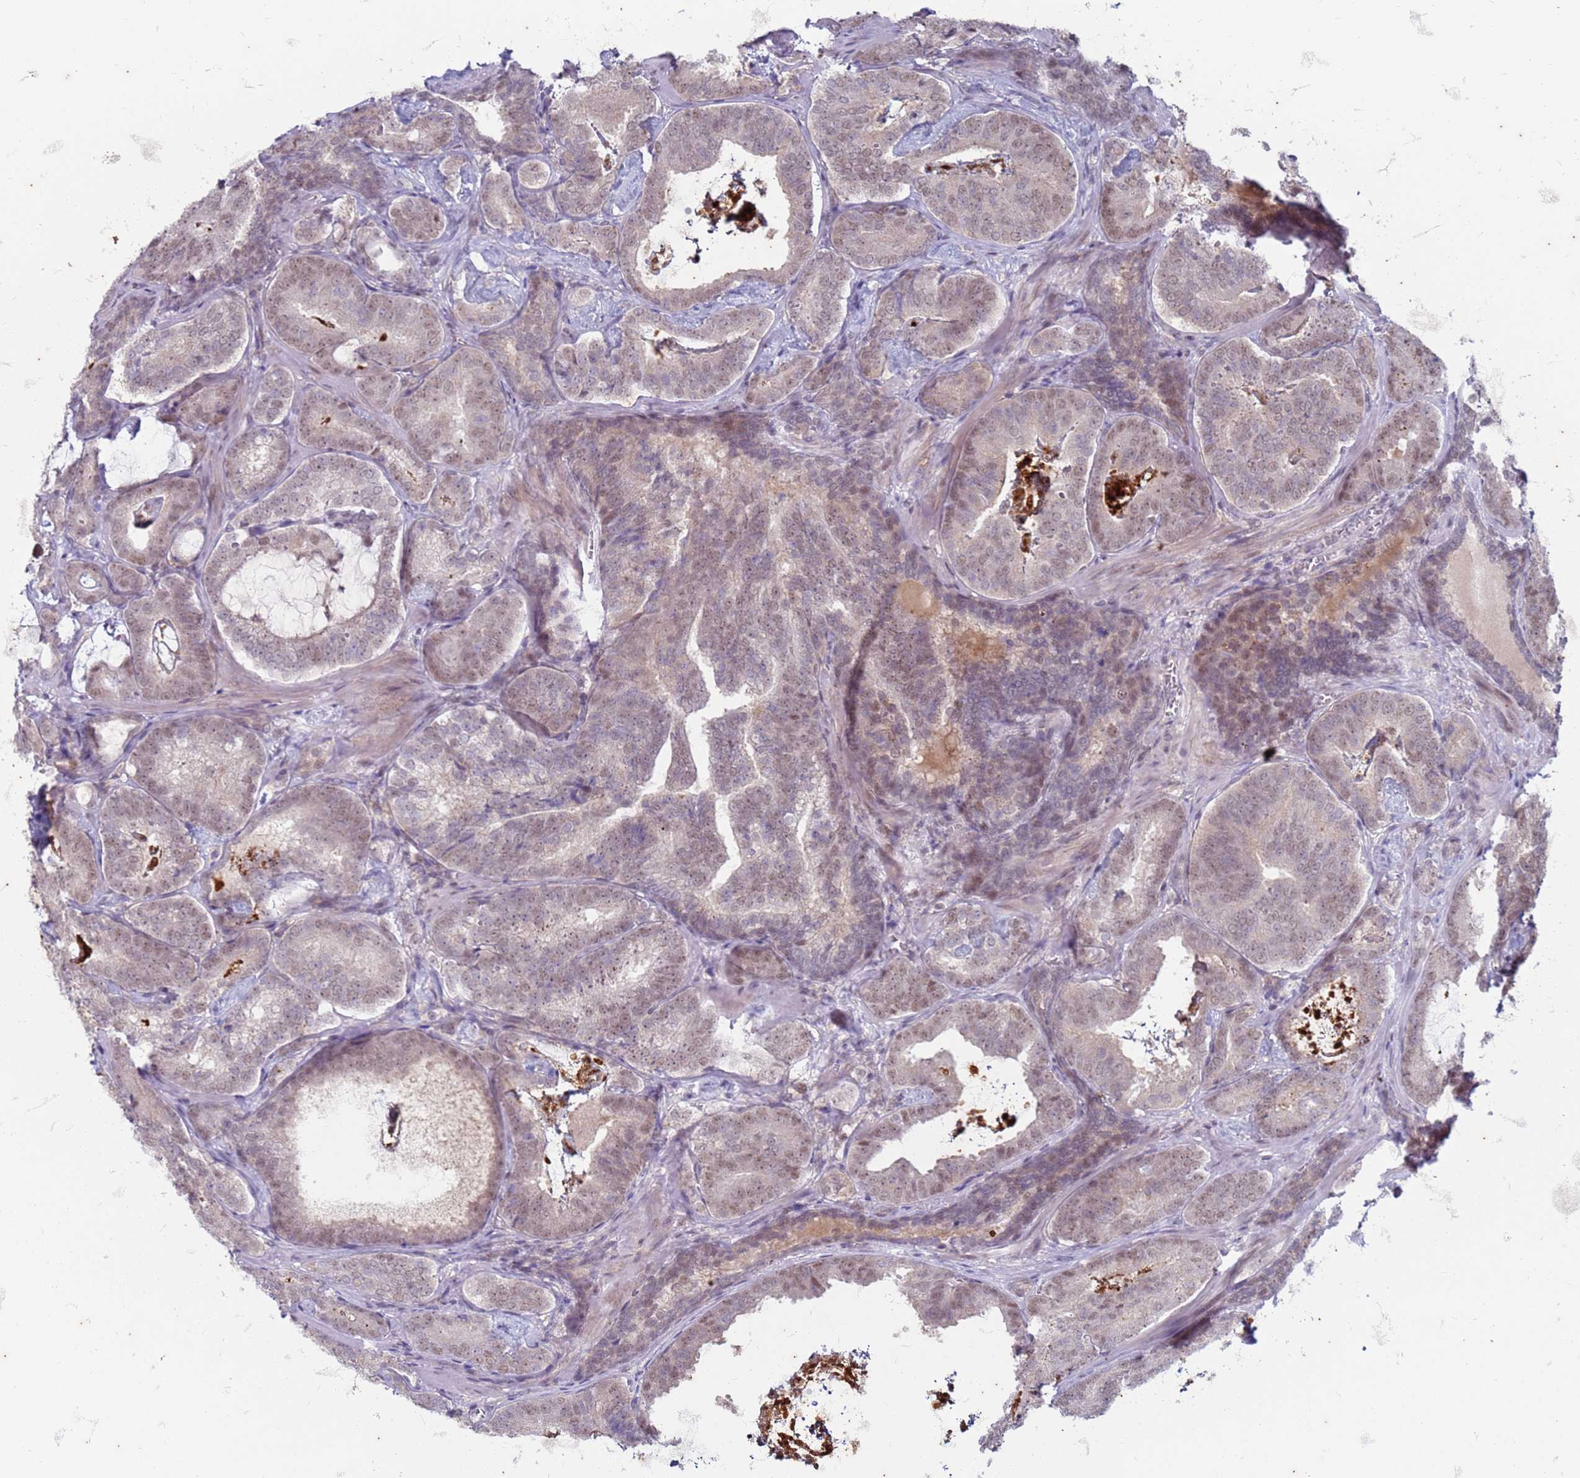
{"staining": {"intensity": "weak", "quantity": "25%-75%", "location": "nuclear"}, "tissue": "prostate cancer", "cell_type": "Tumor cells", "image_type": "cancer", "snomed": [{"axis": "morphology", "description": "Adenocarcinoma, Low grade"}, {"axis": "topography", "description": "Prostate"}], "caption": "Immunohistochemistry (IHC) micrograph of neoplastic tissue: human prostate low-grade adenocarcinoma stained using IHC shows low levels of weak protein expression localized specifically in the nuclear of tumor cells, appearing as a nuclear brown color.", "gene": "TRMT6", "patient": {"sex": "male", "age": 60}}